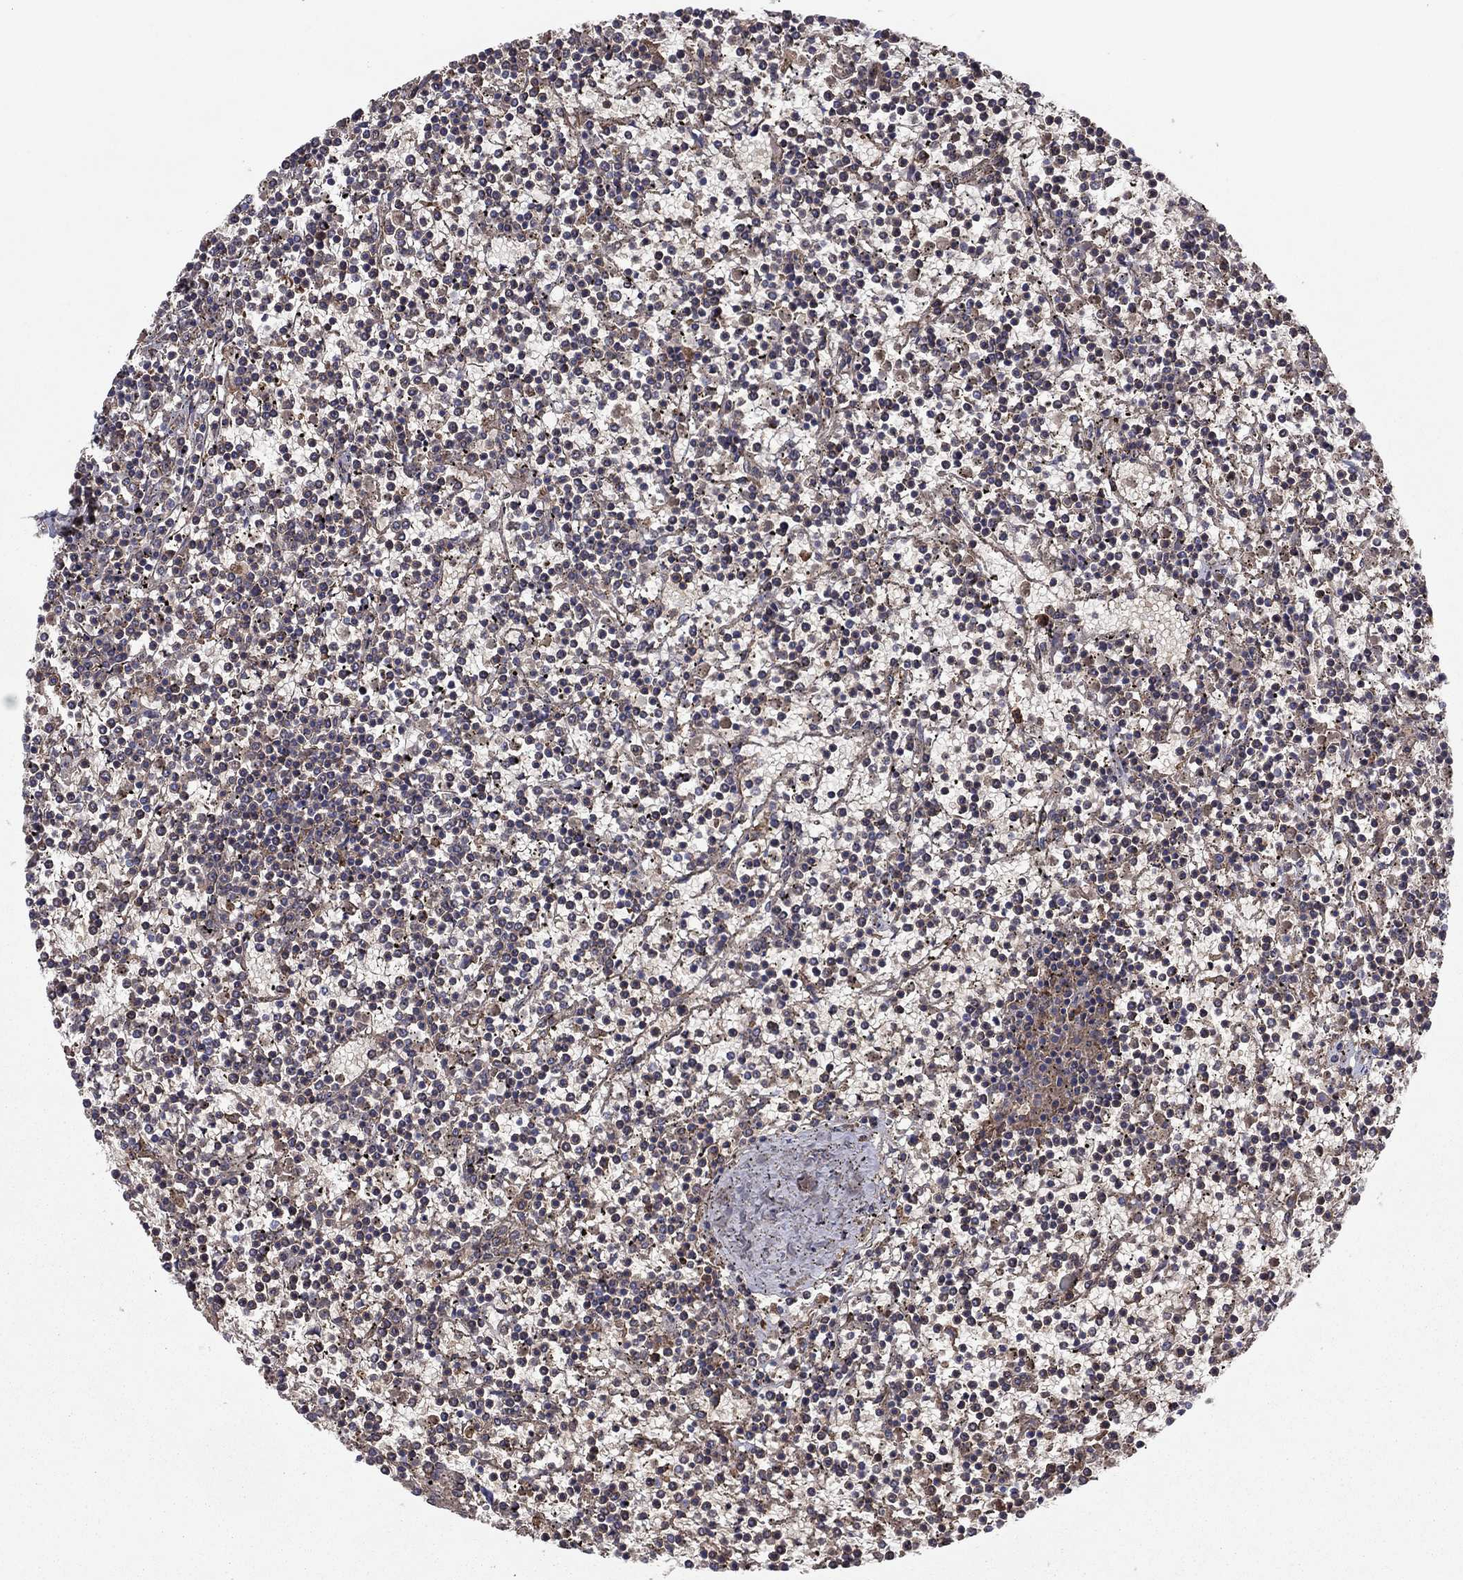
{"staining": {"intensity": "weak", "quantity": "25%-75%", "location": "cytoplasmic/membranous"}, "tissue": "lymphoma", "cell_type": "Tumor cells", "image_type": "cancer", "snomed": [{"axis": "morphology", "description": "Malignant lymphoma, non-Hodgkin's type, Low grade"}, {"axis": "topography", "description": "Spleen"}], "caption": "Lymphoma stained for a protein demonstrates weak cytoplasmic/membranous positivity in tumor cells. (brown staining indicates protein expression, while blue staining denotes nuclei).", "gene": "HPX", "patient": {"sex": "female", "age": 19}}